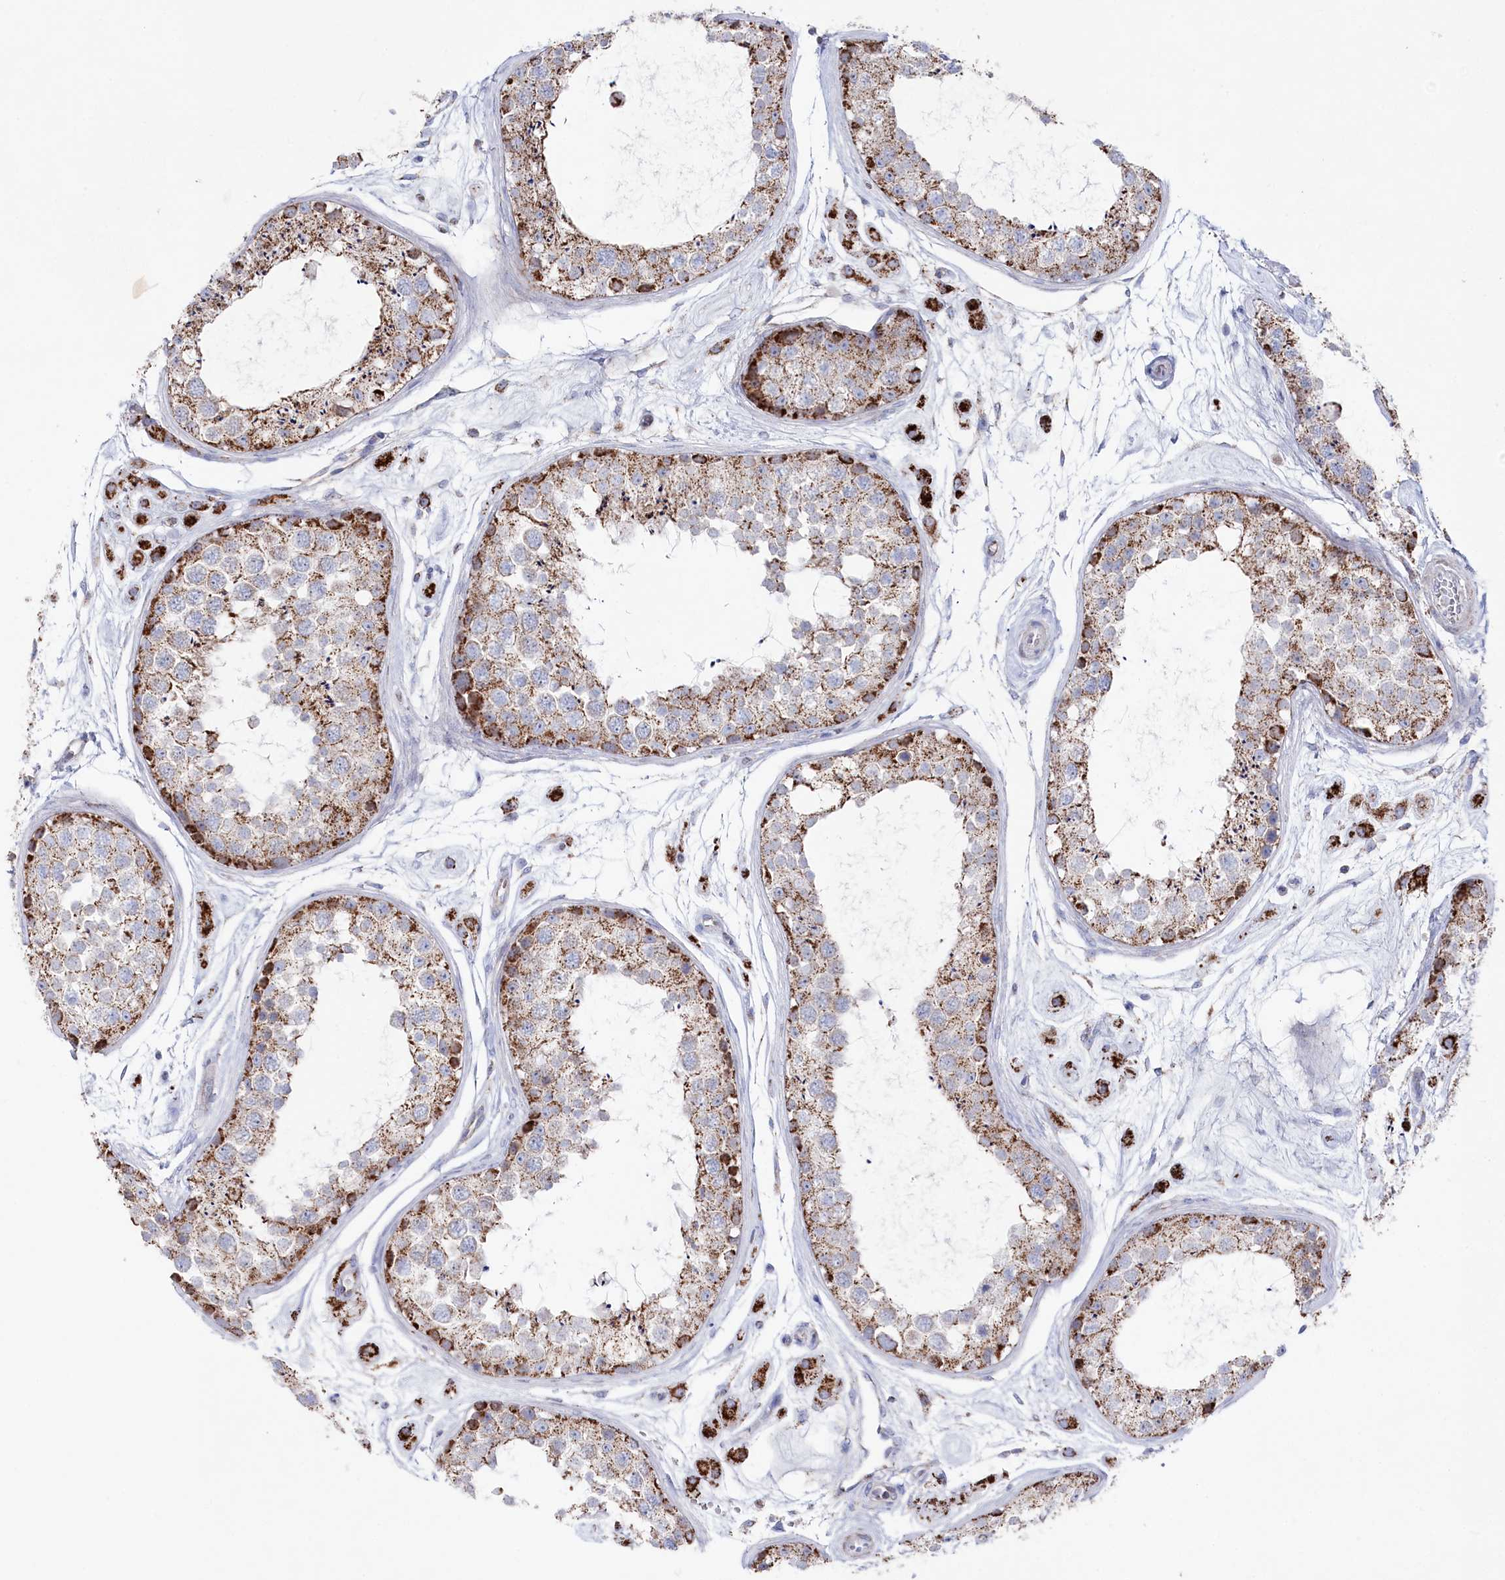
{"staining": {"intensity": "moderate", "quantity": "25%-75%", "location": "cytoplasmic/membranous"}, "tissue": "testis", "cell_type": "Cells in seminiferous ducts", "image_type": "normal", "snomed": [{"axis": "morphology", "description": "Normal tissue, NOS"}, {"axis": "topography", "description": "Testis"}], "caption": "Benign testis was stained to show a protein in brown. There is medium levels of moderate cytoplasmic/membranous positivity in about 25%-75% of cells in seminiferous ducts.", "gene": "GLS2", "patient": {"sex": "male", "age": 25}}